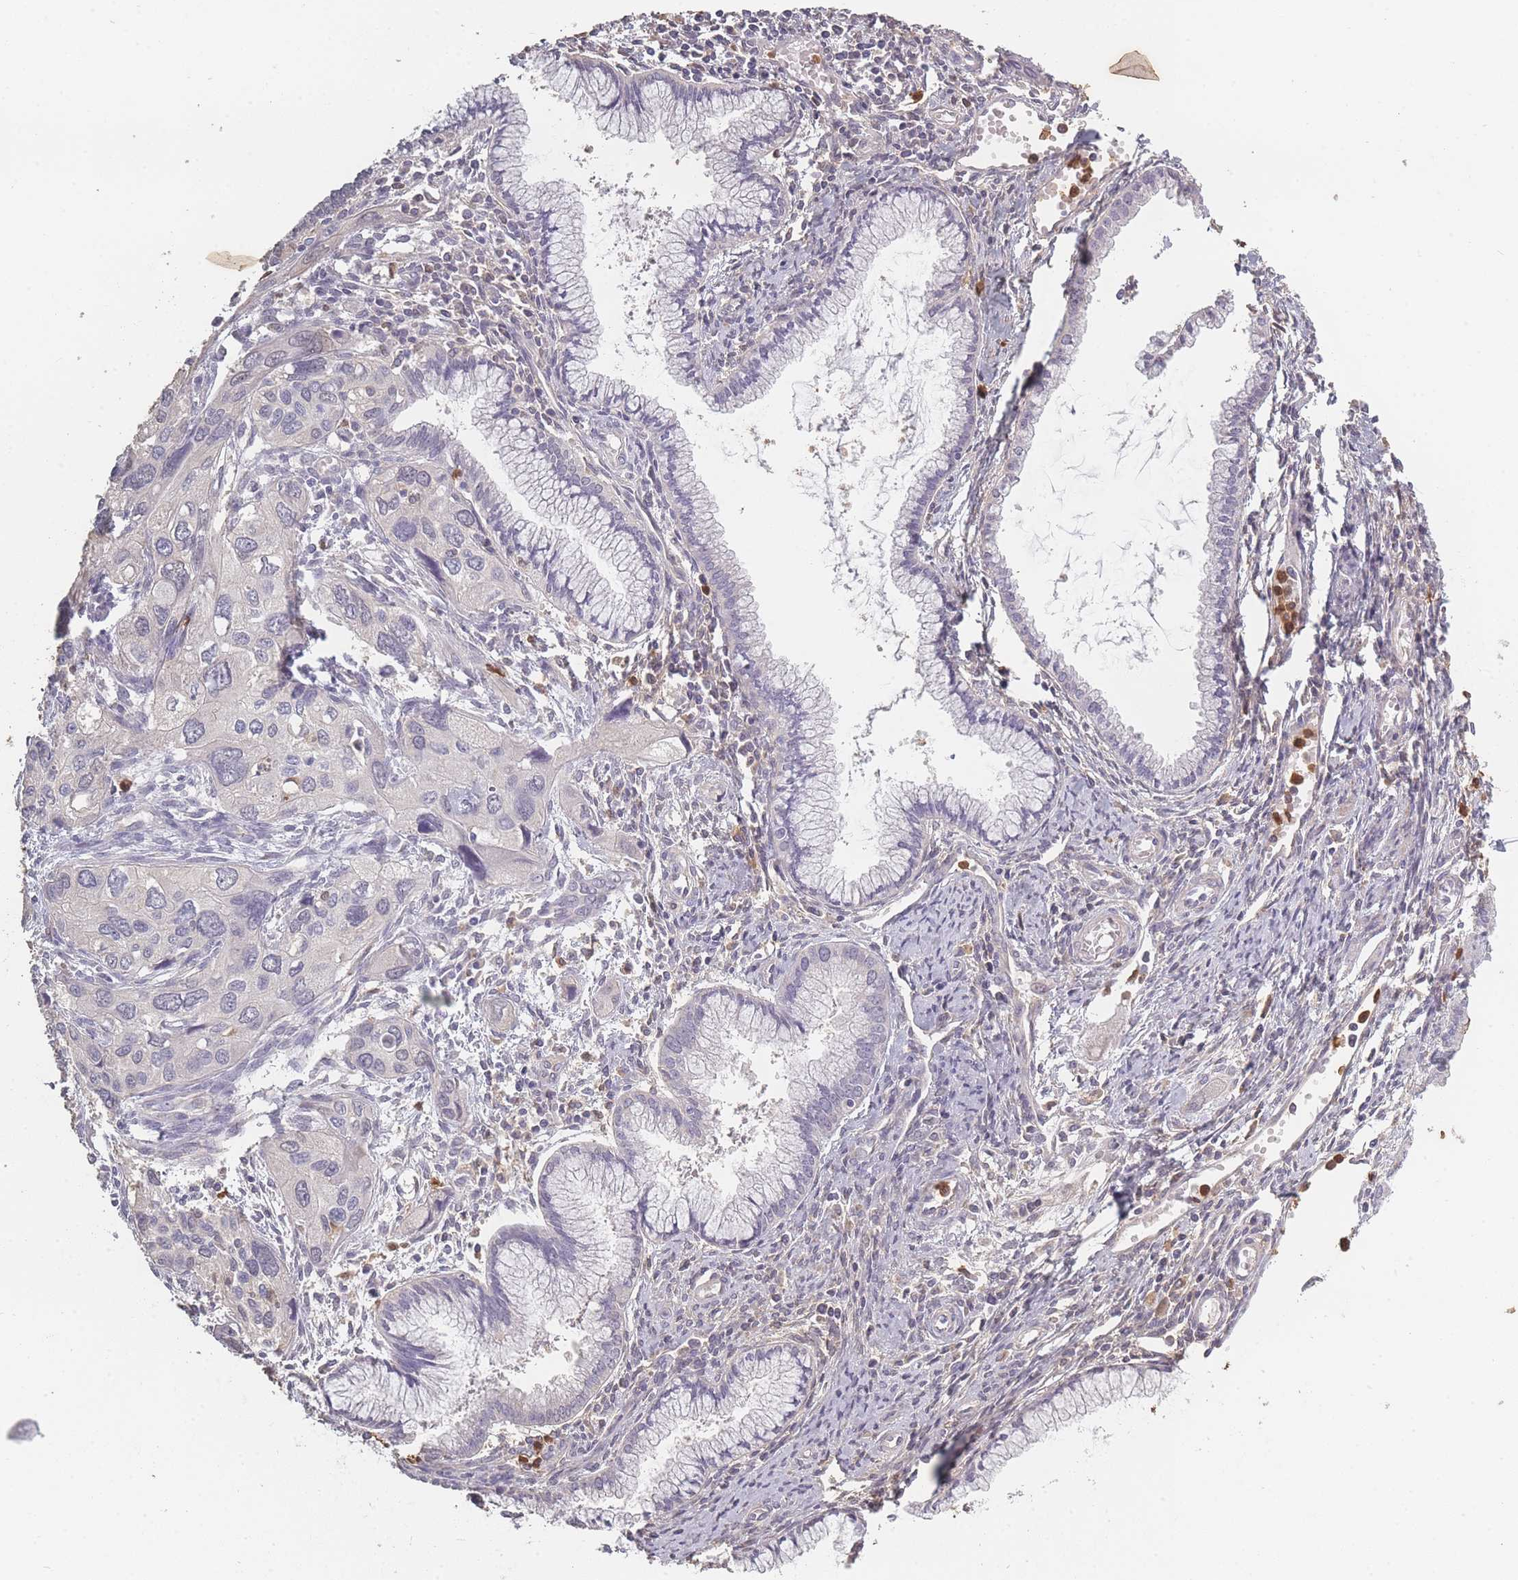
{"staining": {"intensity": "negative", "quantity": "none", "location": "none"}, "tissue": "cervical cancer", "cell_type": "Tumor cells", "image_type": "cancer", "snomed": [{"axis": "morphology", "description": "Squamous cell carcinoma, NOS"}, {"axis": "topography", "description": "Cervix"}], "caption": "Cervical cancer stained for a protein using IHC exhibits no positivity tumor cells.", "gene": "BST1", "patient": {"sex": "female", "age": 55}}